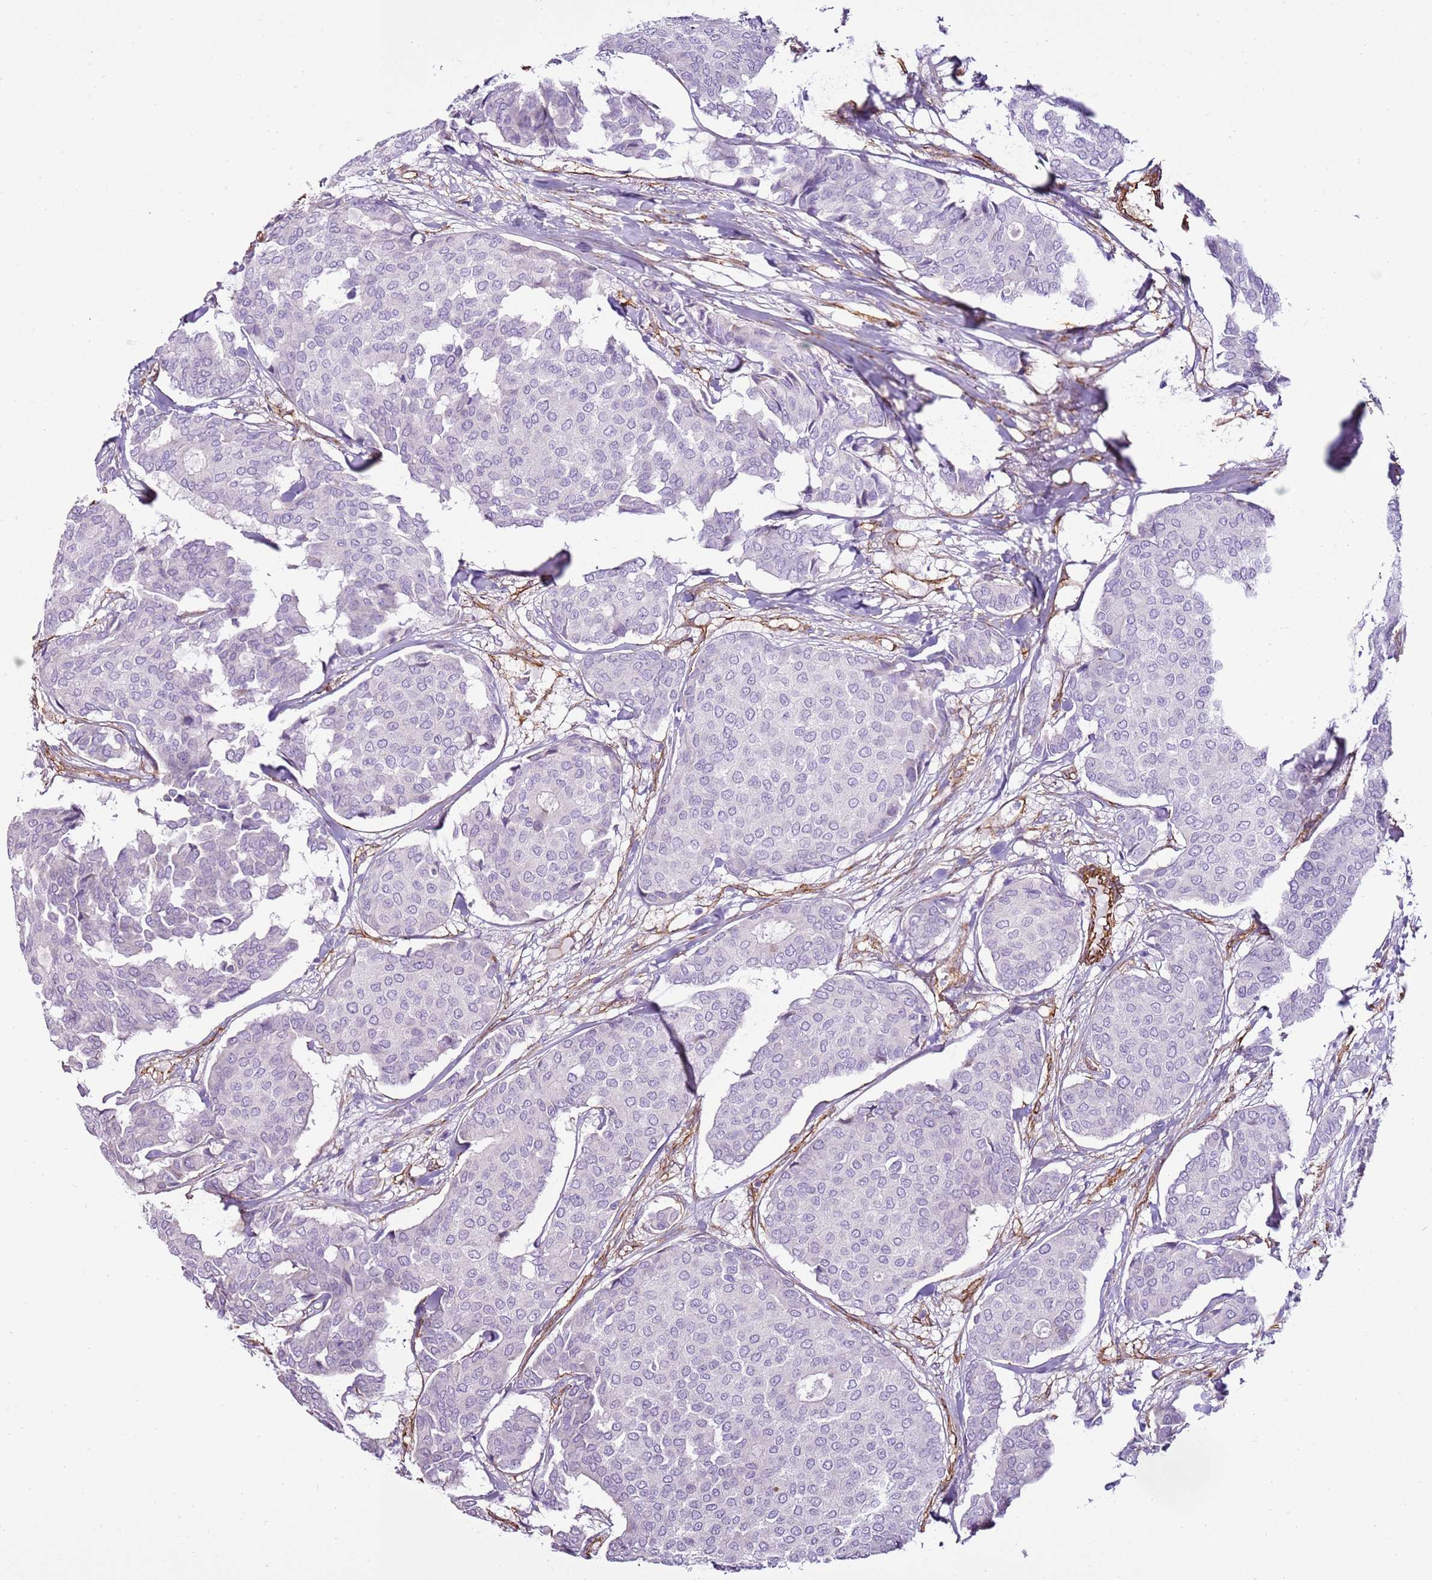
{"staining": {"intensity": "negative", "quantity": "none", "location": "none"}, "tissue": "breast cancer", "cell_type": "Tumor cells", "image_type": "cancer", "snomed": [{"axis": "morphology", "description": "Duct carcinoma"}, {"axis": "topography", "description": "Breast"}], "caption": "DAB immunohistochemical staining of breast invasive ductal carcinoma reveals no significant expression in tumor cells.", "gene": "CTDSPL", "patient": {"sex": "female", "age": 75}}